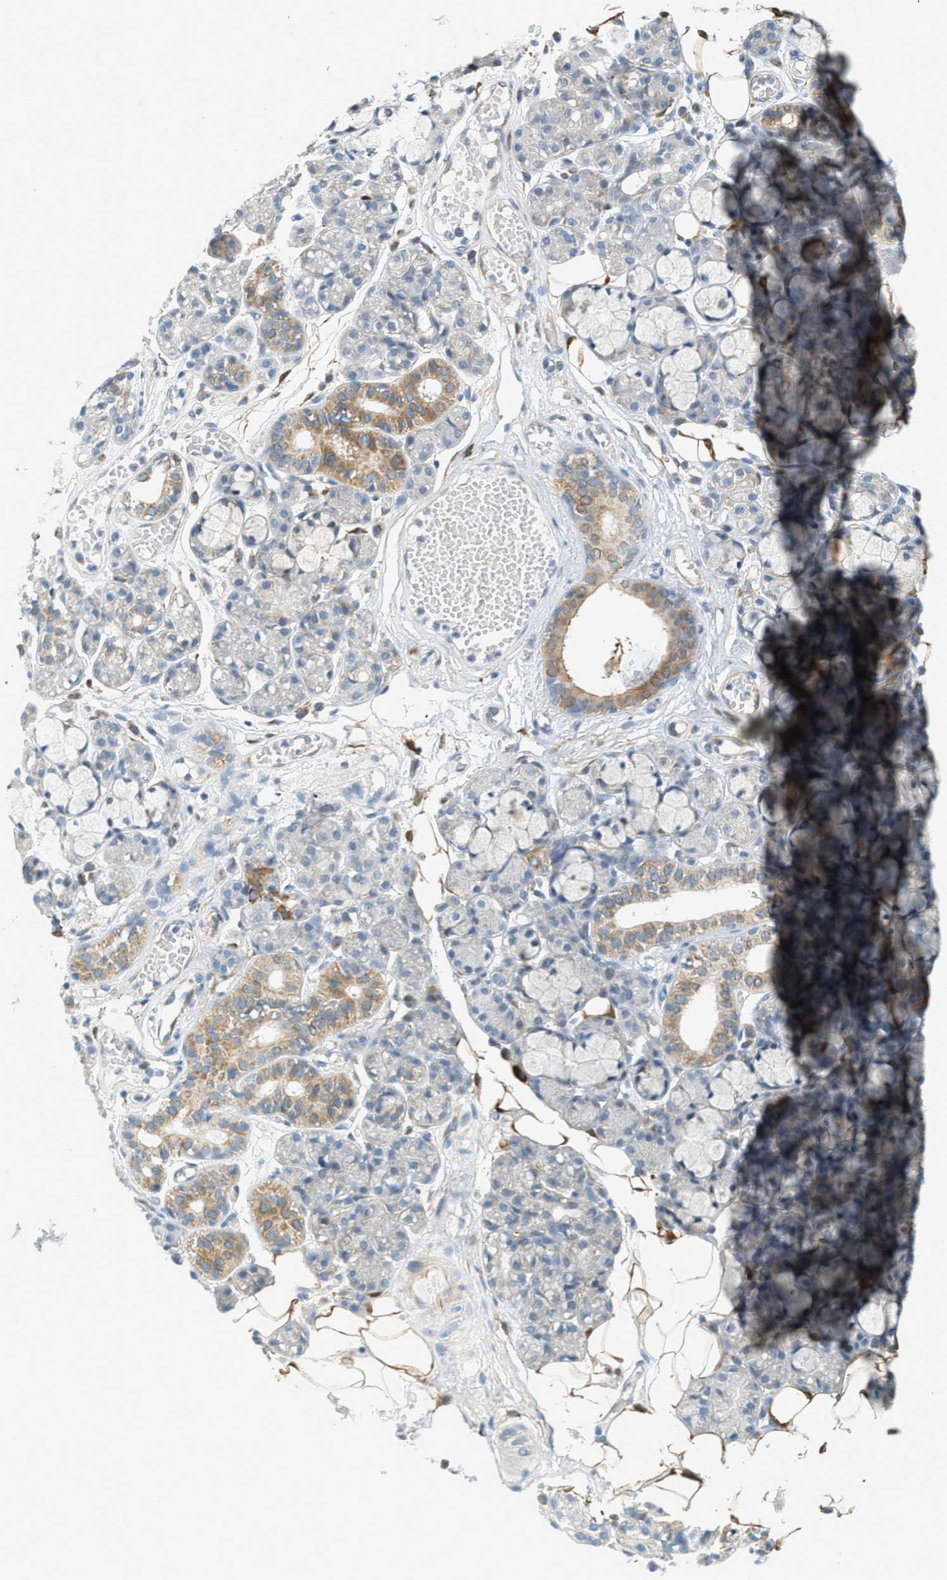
{"staining": {"intensity": "moderate", "quantity": "25%-75%", "location": "cytoplasmic/membranous"}, "tissue": "salivary gland", "cell_type": "Glandular cells", "image_type": "normal", "snomed": [{"axis": "morphology", "description": "Normal tissue, NOS"}, {"axis": "topography", "description": "Salivary gland"}], "caption": "Immunohistochemistry (IHC) (DAB (3,3'-diaminobenzidine)) staining of normal salivary gland demonstrates moderate cytoplasmic/membranous protein expression in about 25%-75% of glandular cells.", "gene": "PIGG", "patient": {"sex": "male", "age": 63}}